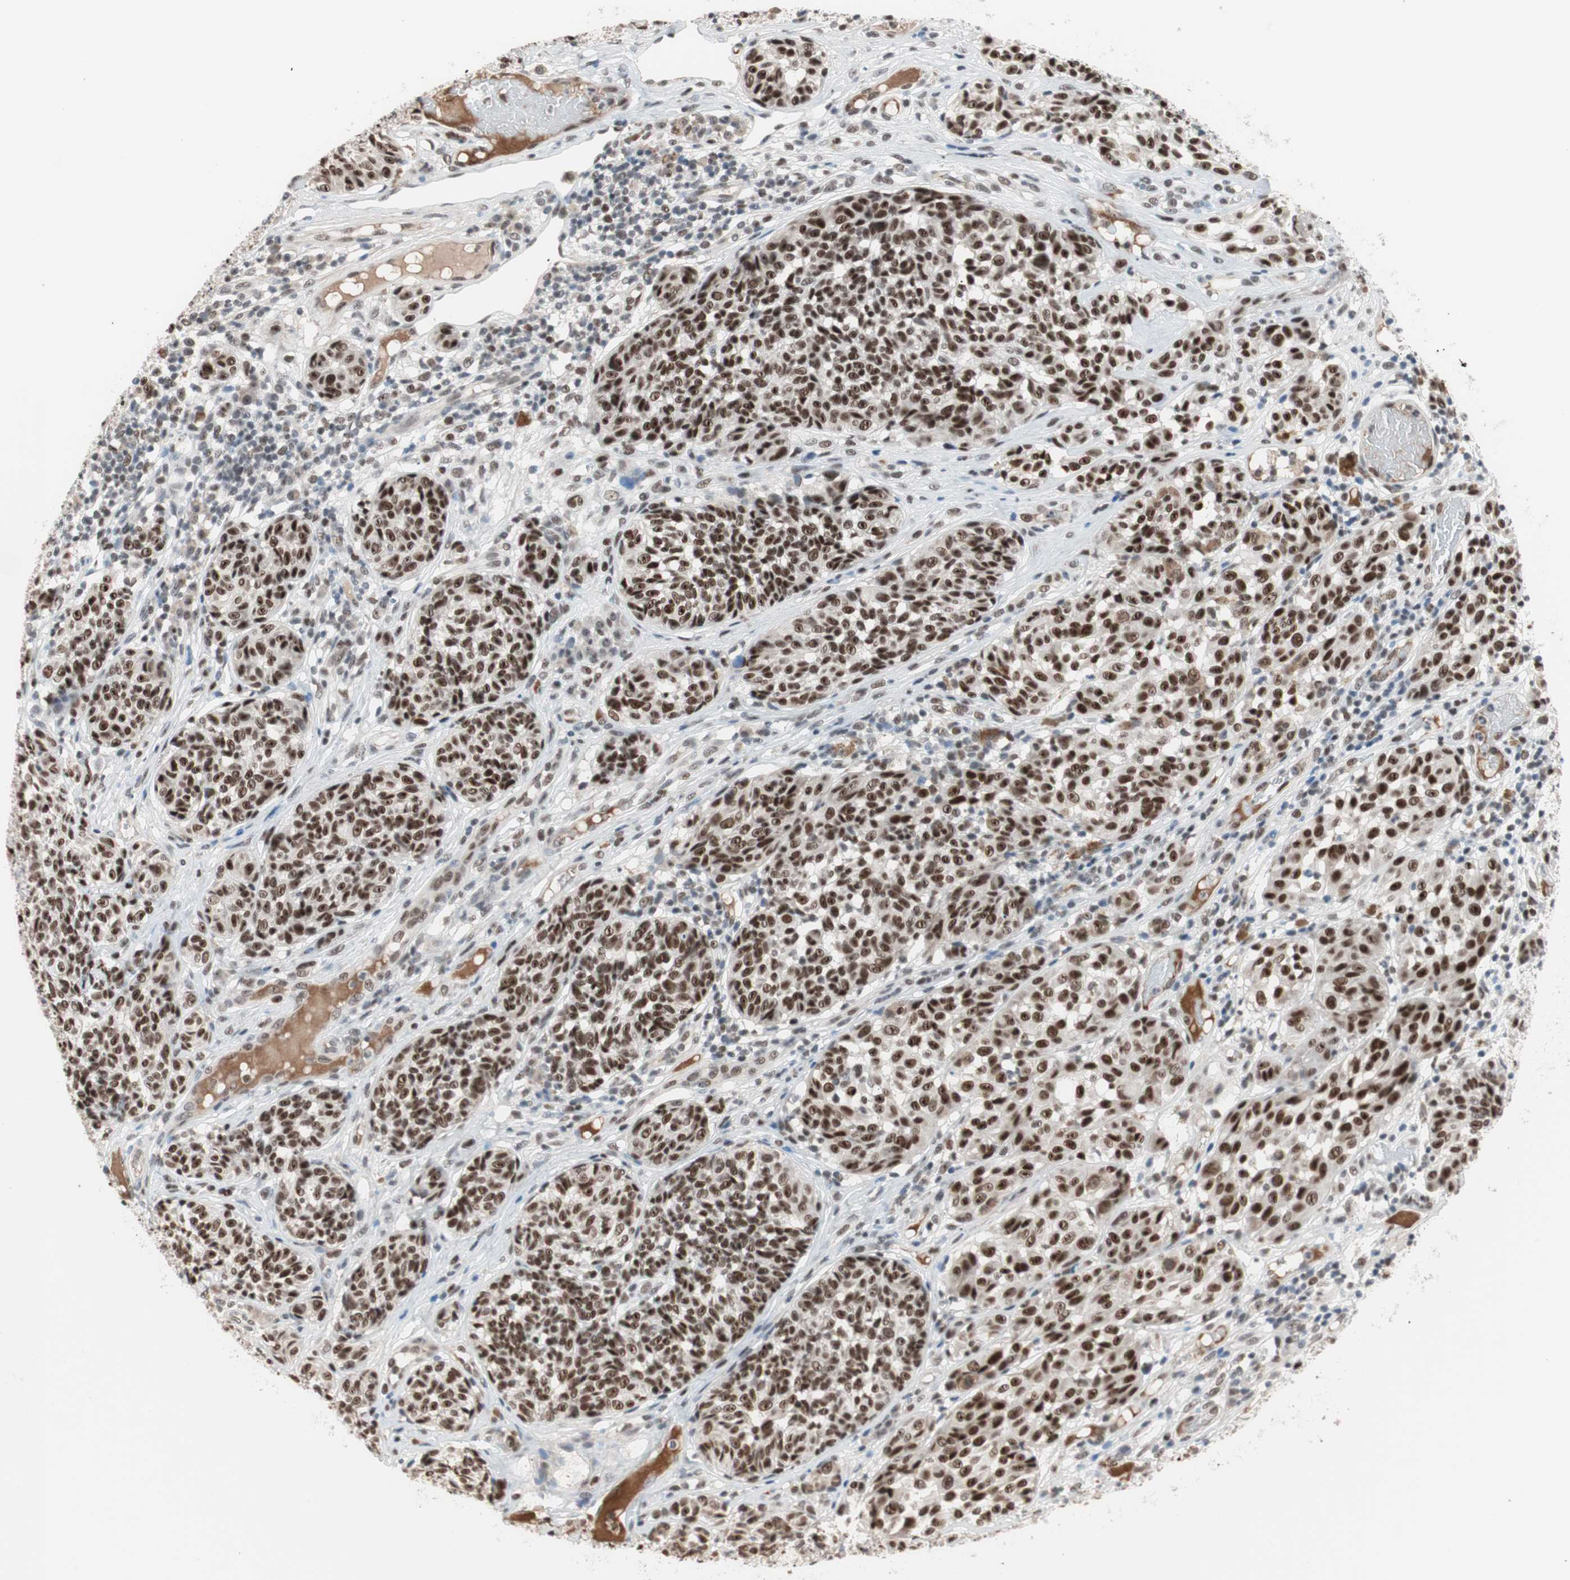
{"staining": {"intensity": "strong", "quantity": ">75%", "location": "nuclear"}, "tissue": "melanoma", "cell_type": "Tumor cells", "image_type": "cancer", "snomed": [{"axis": "morphology", "description": "Malignant melanoma, NOS"}, {"axis": "topography", "description": "Skin"}], "caption": "Protein analysis of melanoma tissue demonstrates strong nuclear staining in about >75% of tumor cells.", "gene": "LIG3", "patient": {"sex": "female", "age": 46}}